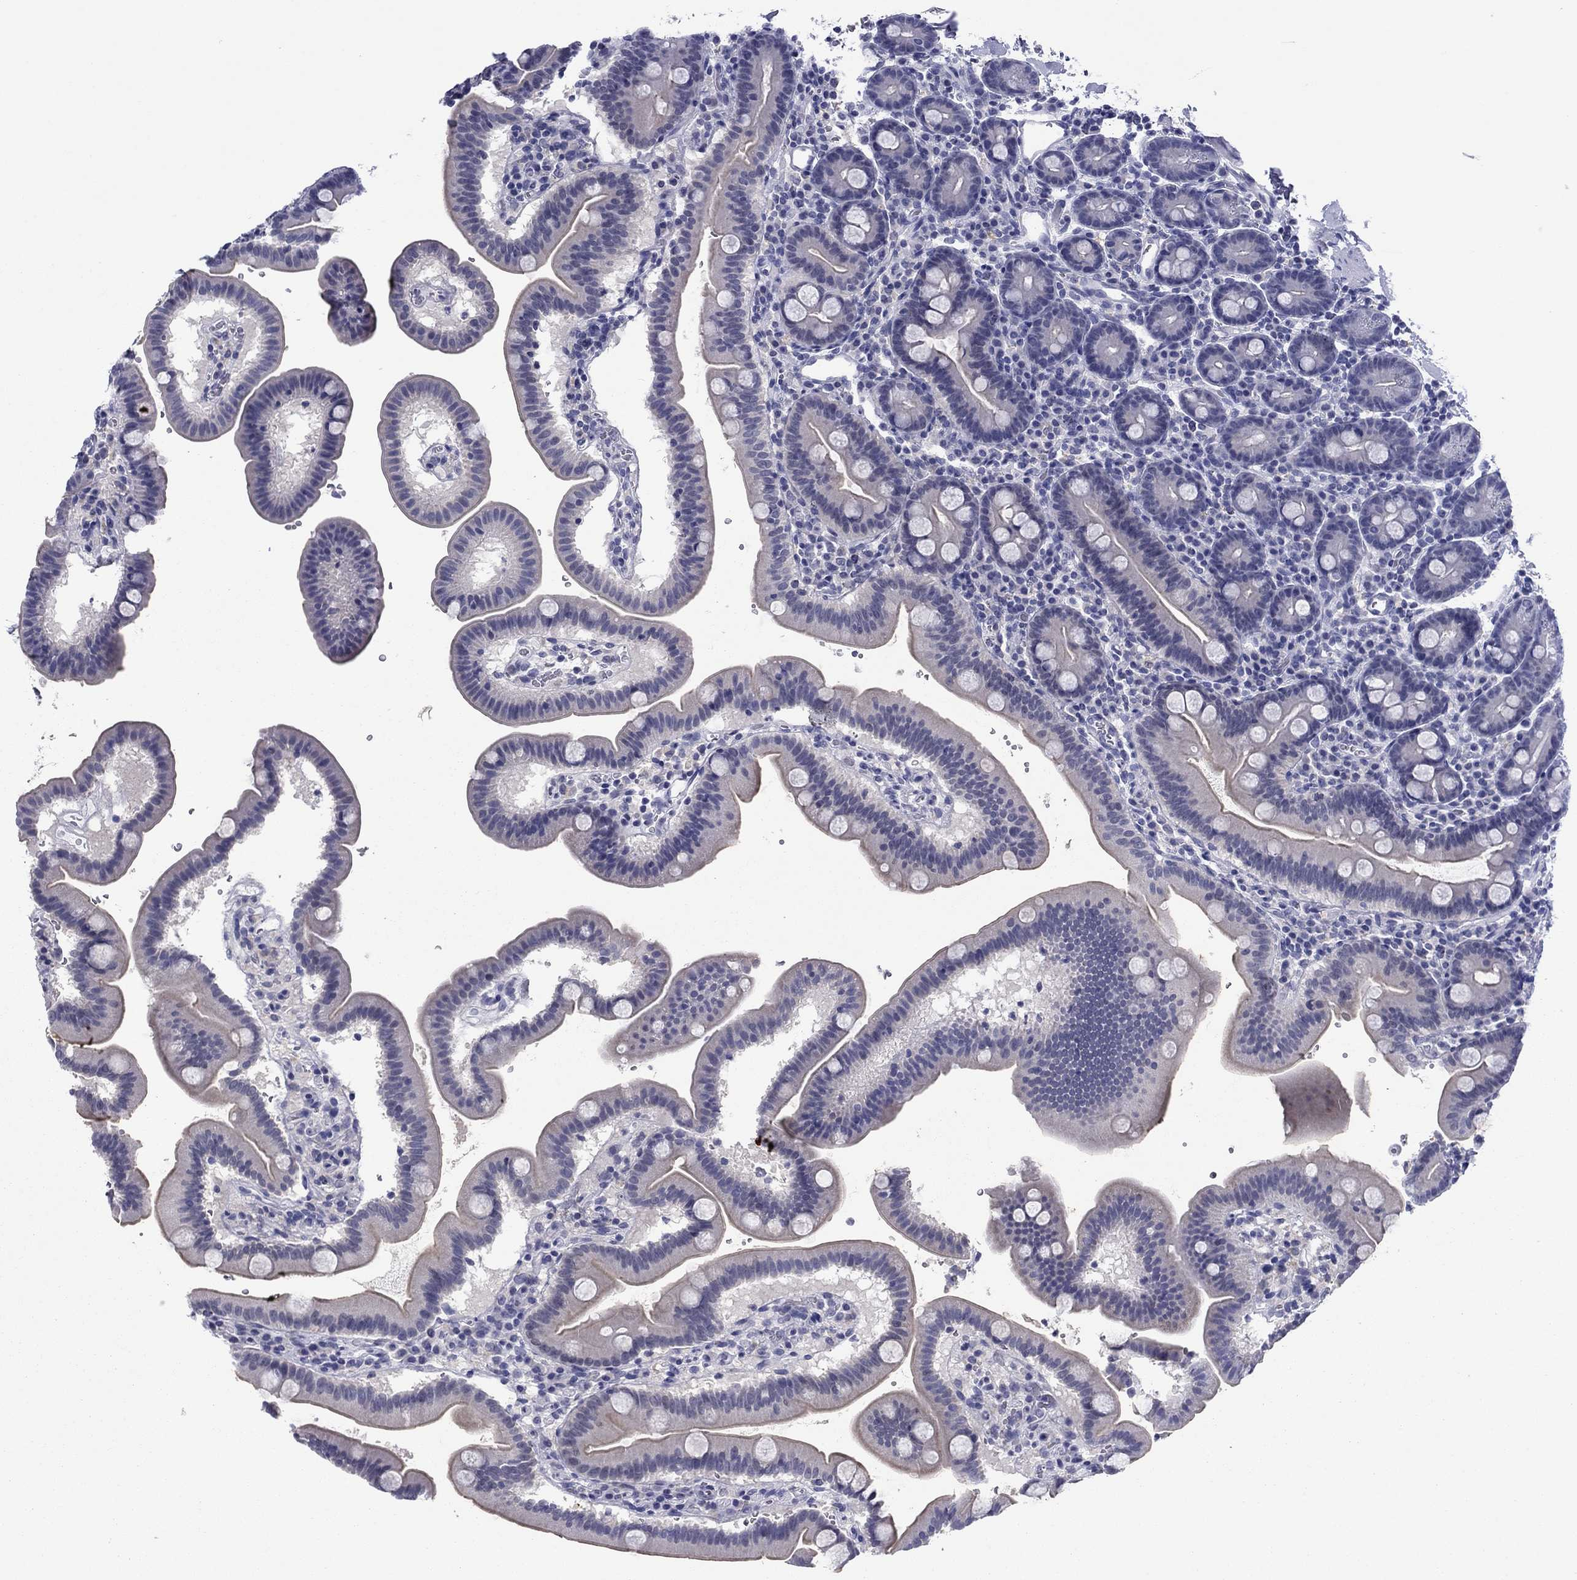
{"staining": {"intensity": "negative", "quantity": "none", "location": "none"}, "tissue": "duodenum", "cell_type": "Glandular cells", "image_type": "normal", "snomed": [{"axis": "morphology", "description": "Normal tissue, NOS"}, {"axis": "topography", "description": "Duodenum"}], "caption": "Glandular cells are negative for protein expression in unremarkable human duodenum. Nuclei are stained in blue.", "gene": "TCFL5", "patient": {"sex": "male", "age": 59}}